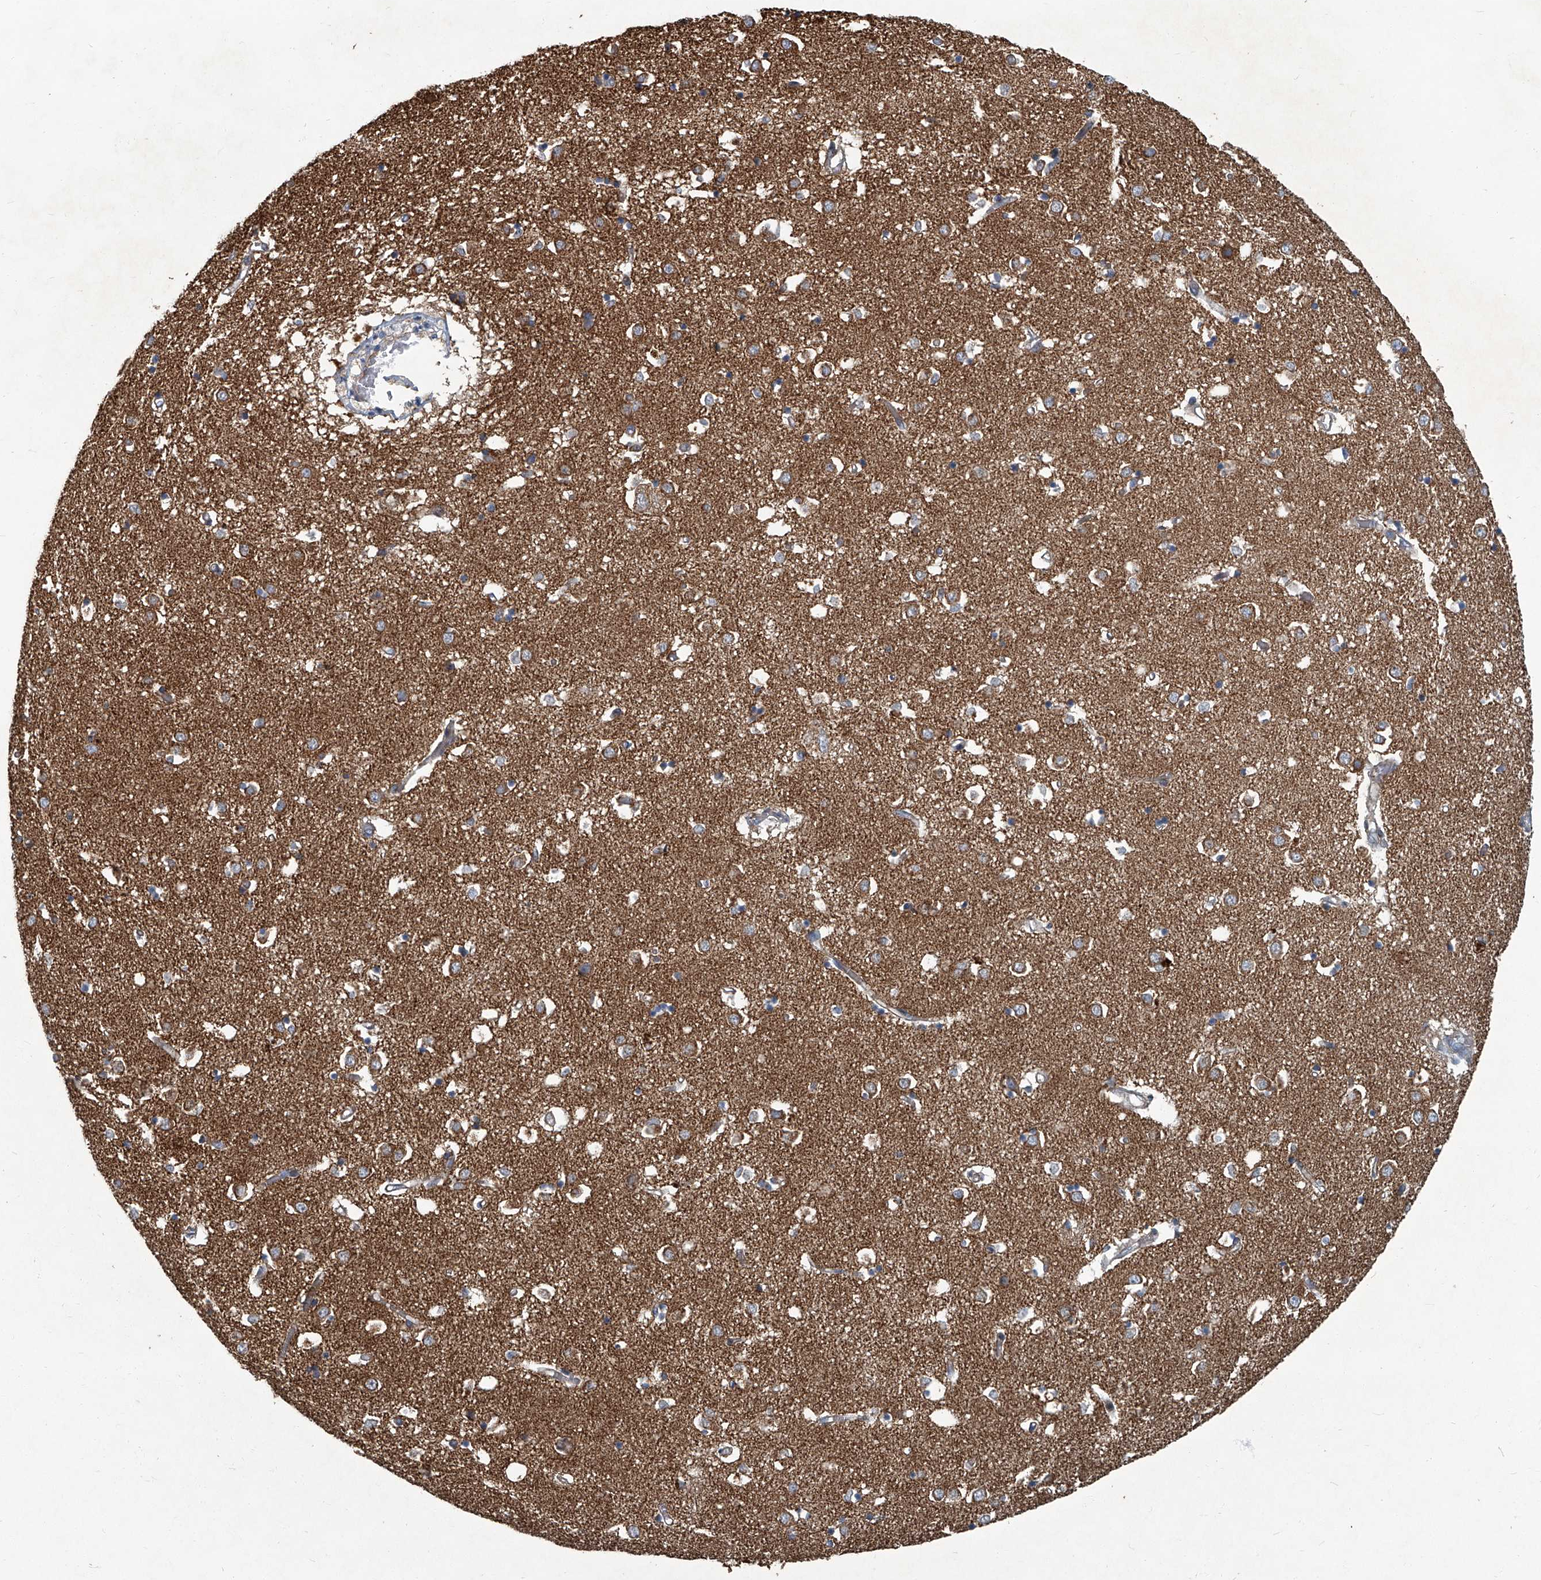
{"staining": {"intensity": "weak", "quantity": "<25%", "location": "cytoplasmic/membranous"}, "tissue": "caudate", "cell_type": "Glial cells", "image_type": "normal", "snomed": [{"axis": "morphology", "description": "Normal tissue, NOS"}, {"axis": "topography", "description": "Lateral ventricle wall"}], "caption": "Immunohistochemistry micrograph of unremarkable caudate: caudate stained with DAB (3,3'-diaminobenzidine) shows no significant protein positivity in glial cells.", "gene": "PIGH", "patient": {"sex": "male", "age": 70}}